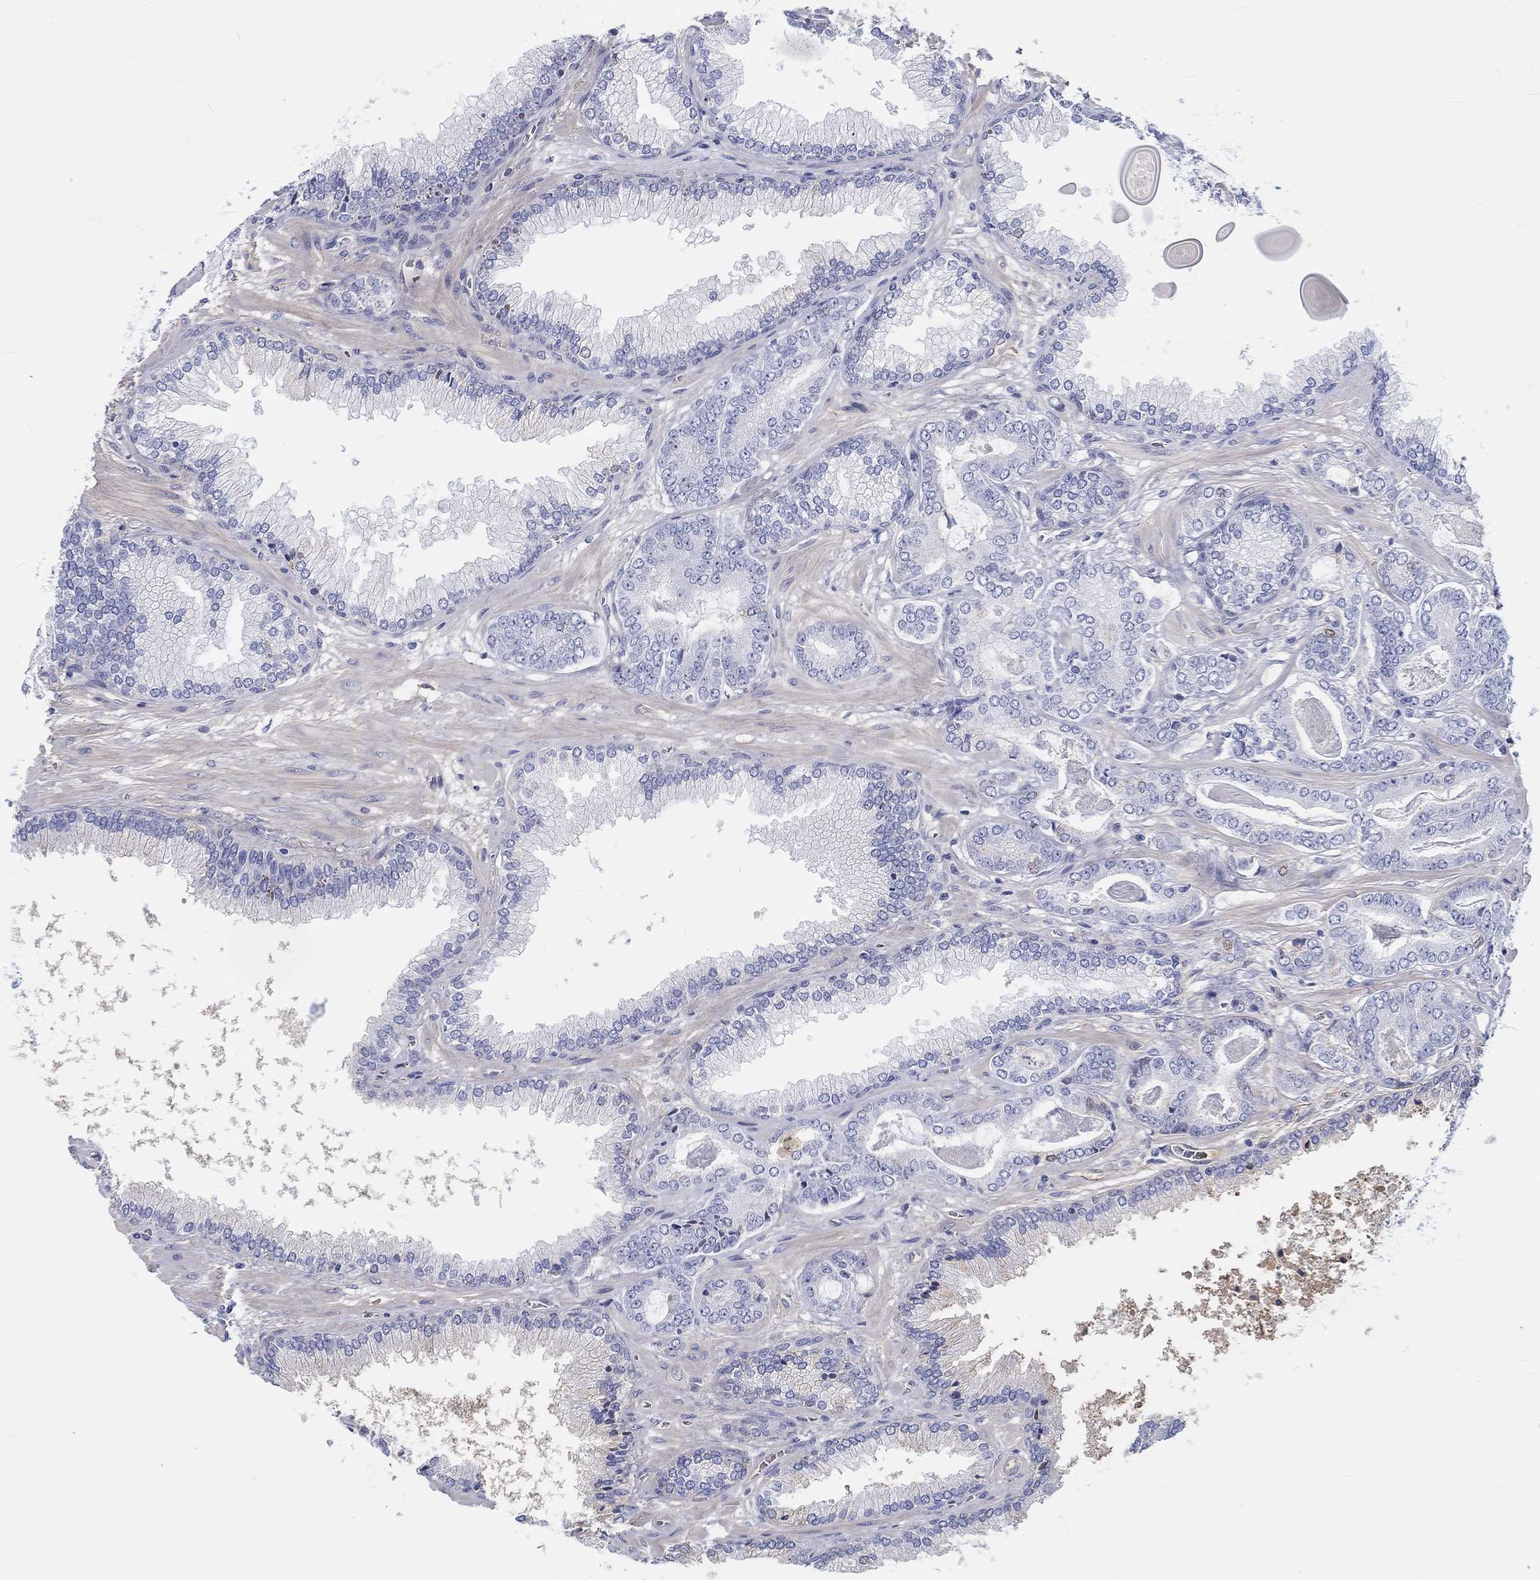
{"staining": {"intensity": "negative", "quantity": "none", "location": "none"}, "tissue": "prostate cancer", "cell_type": "Tumor cells", "image_type": "cancer", "snomed": [{"axis": "morphology", "description": "Adenocarcinoma, Low grade"}, {"axis": "topography", "description": "Prostate"}], "caption": "Immunohistochemical staining of adenocarcinoma (low-grade) (prostate) exhibits no significant expression in tumor cells.", "gene": "CDY2B", "patient": {"sex": "male", "age": 69}}